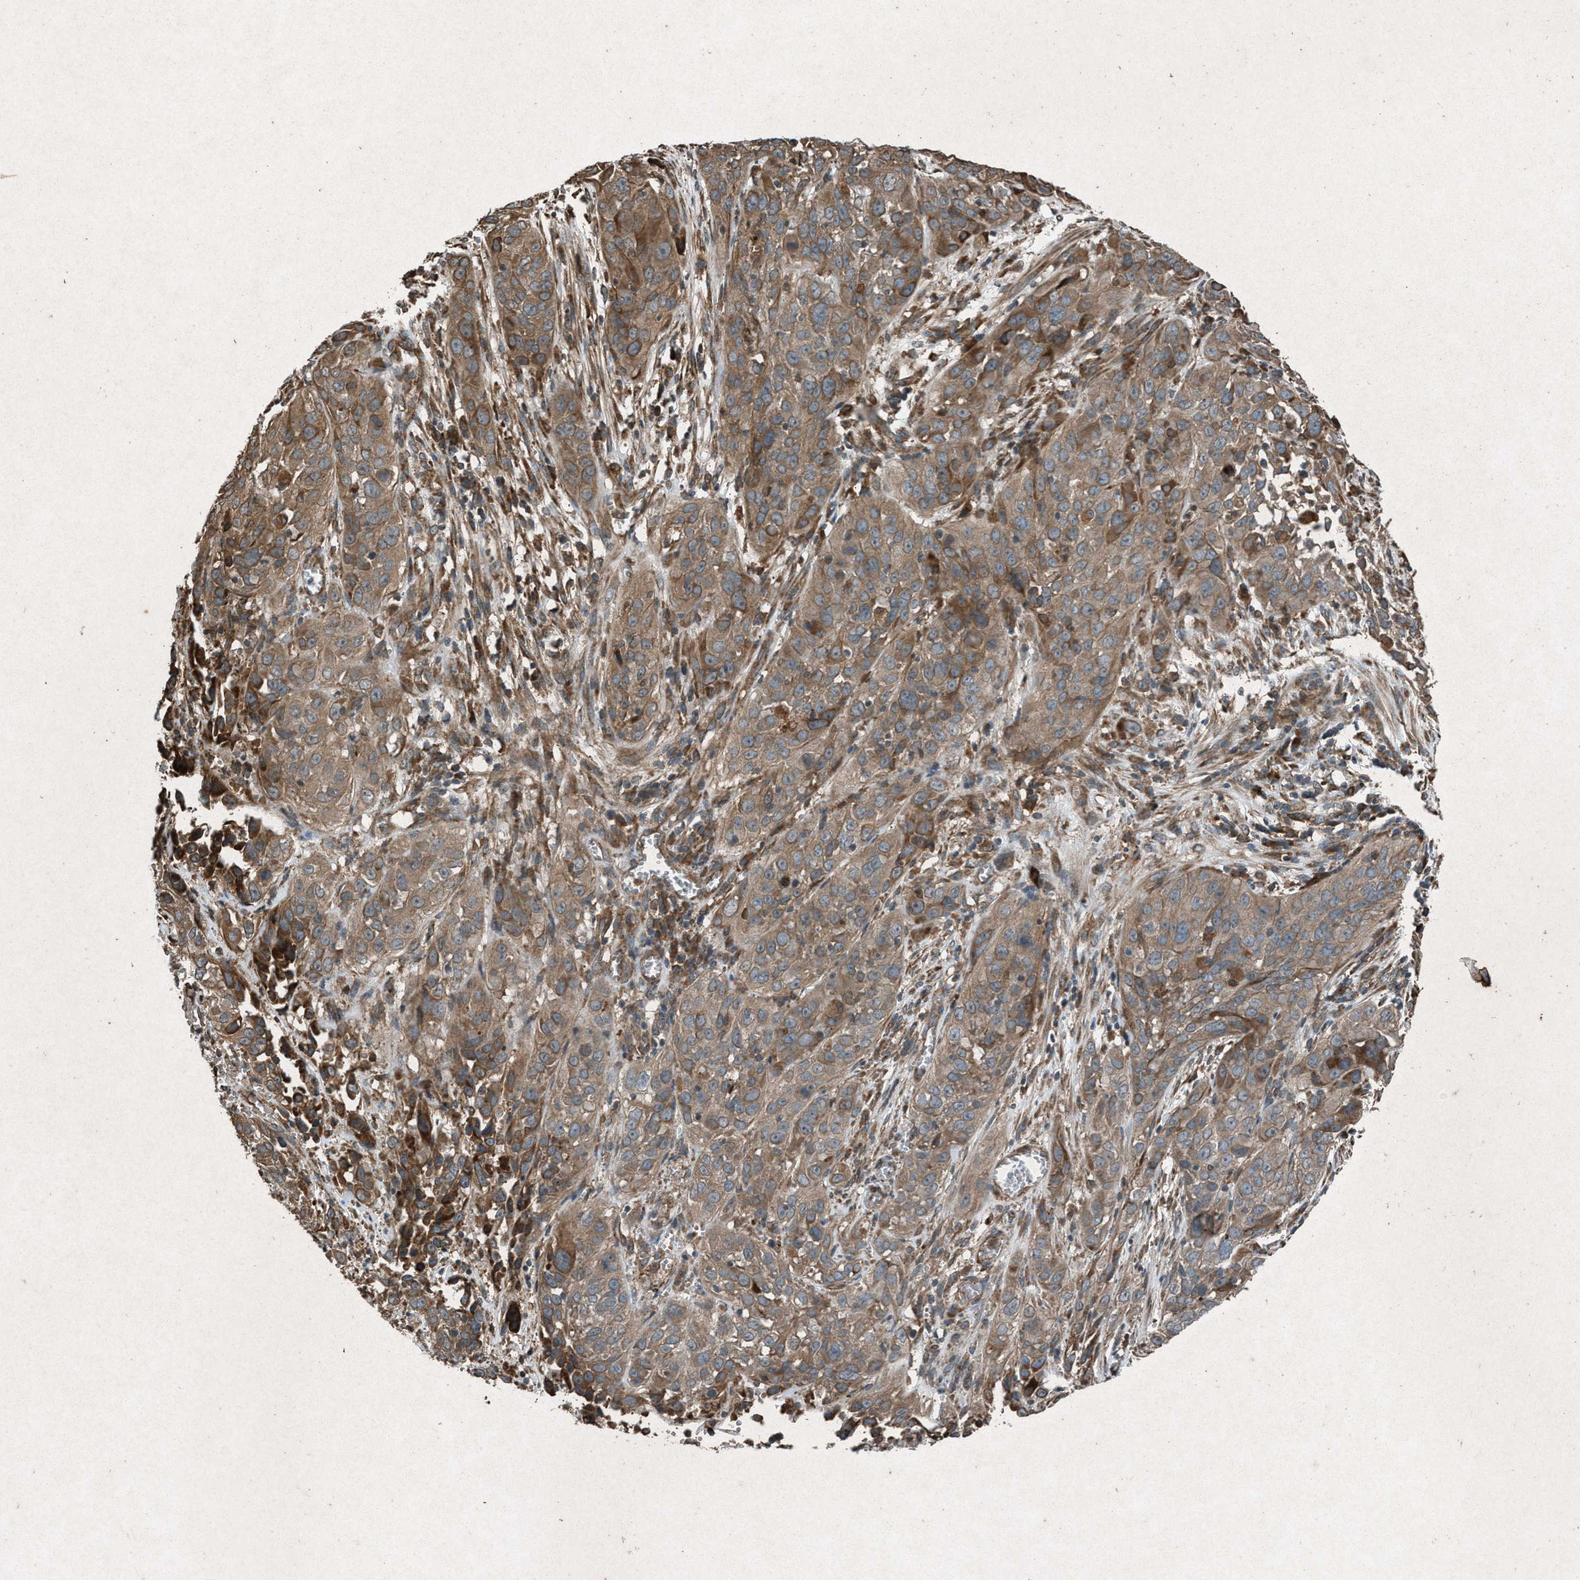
{"staining": {"intensity": "moderate", "quantity": ">75%", "location": "cytoplasmic/membranous"}, "tissue": "cervical cancer", "cell_type": "Tumor cells", "image_type": "cancer", "snomed": [{"axis": "morphology", "description": "Squamous cell carcinoma, NOS"}, {"axis": "topography", "description": "Cervix"}], "caption": "DAB (3,3'-diaminobenzidine) immunohistochemical staining of human cervical squamous cell carcinoma shows moderate cytoplasmic/membranous protein expression in about >75% of tumor cells. (DAB (3,3'-diaminobenzidine) IHC with brightfield microscopy, high magnification).", "gene": "CALR", "patient": {"sex": "female", "age": 32}}